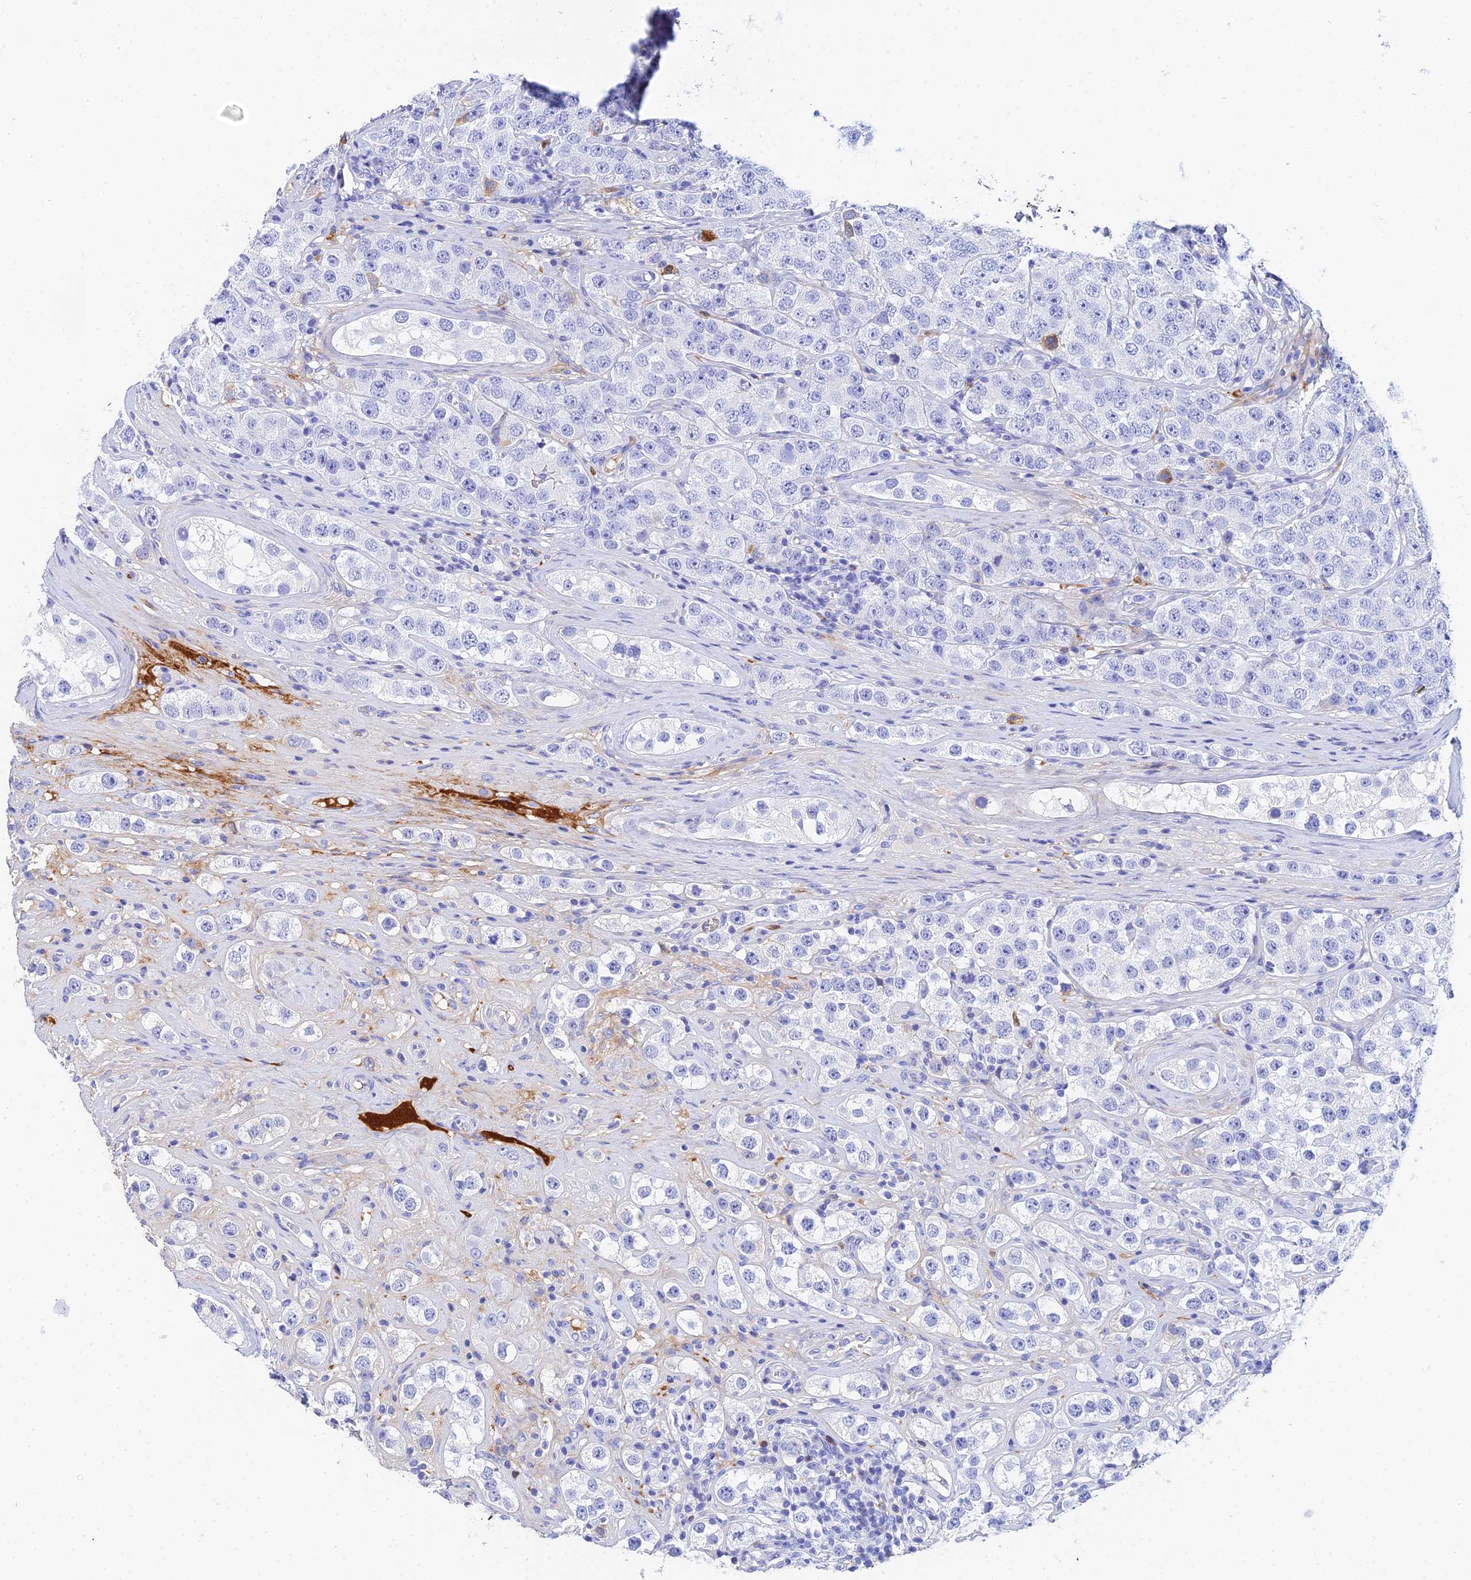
{"staining": {"intensity": "negative", "quantity": "none", "location": "none"}, "tissue": "testis cancer", "cell_type": "Tumor cells", "image_type": "cancer", "snomed": [{"axis": "morphology", "description": "Seminoma, NOS"}, {"axis": "topography", "description": "Testis"}], "caption": "This is an IHC micrograph of human testis seminoma. There is no positivity in tumor cells.", "gene": "CELA3A", "patient": {"sex": "male", "age": 28}}